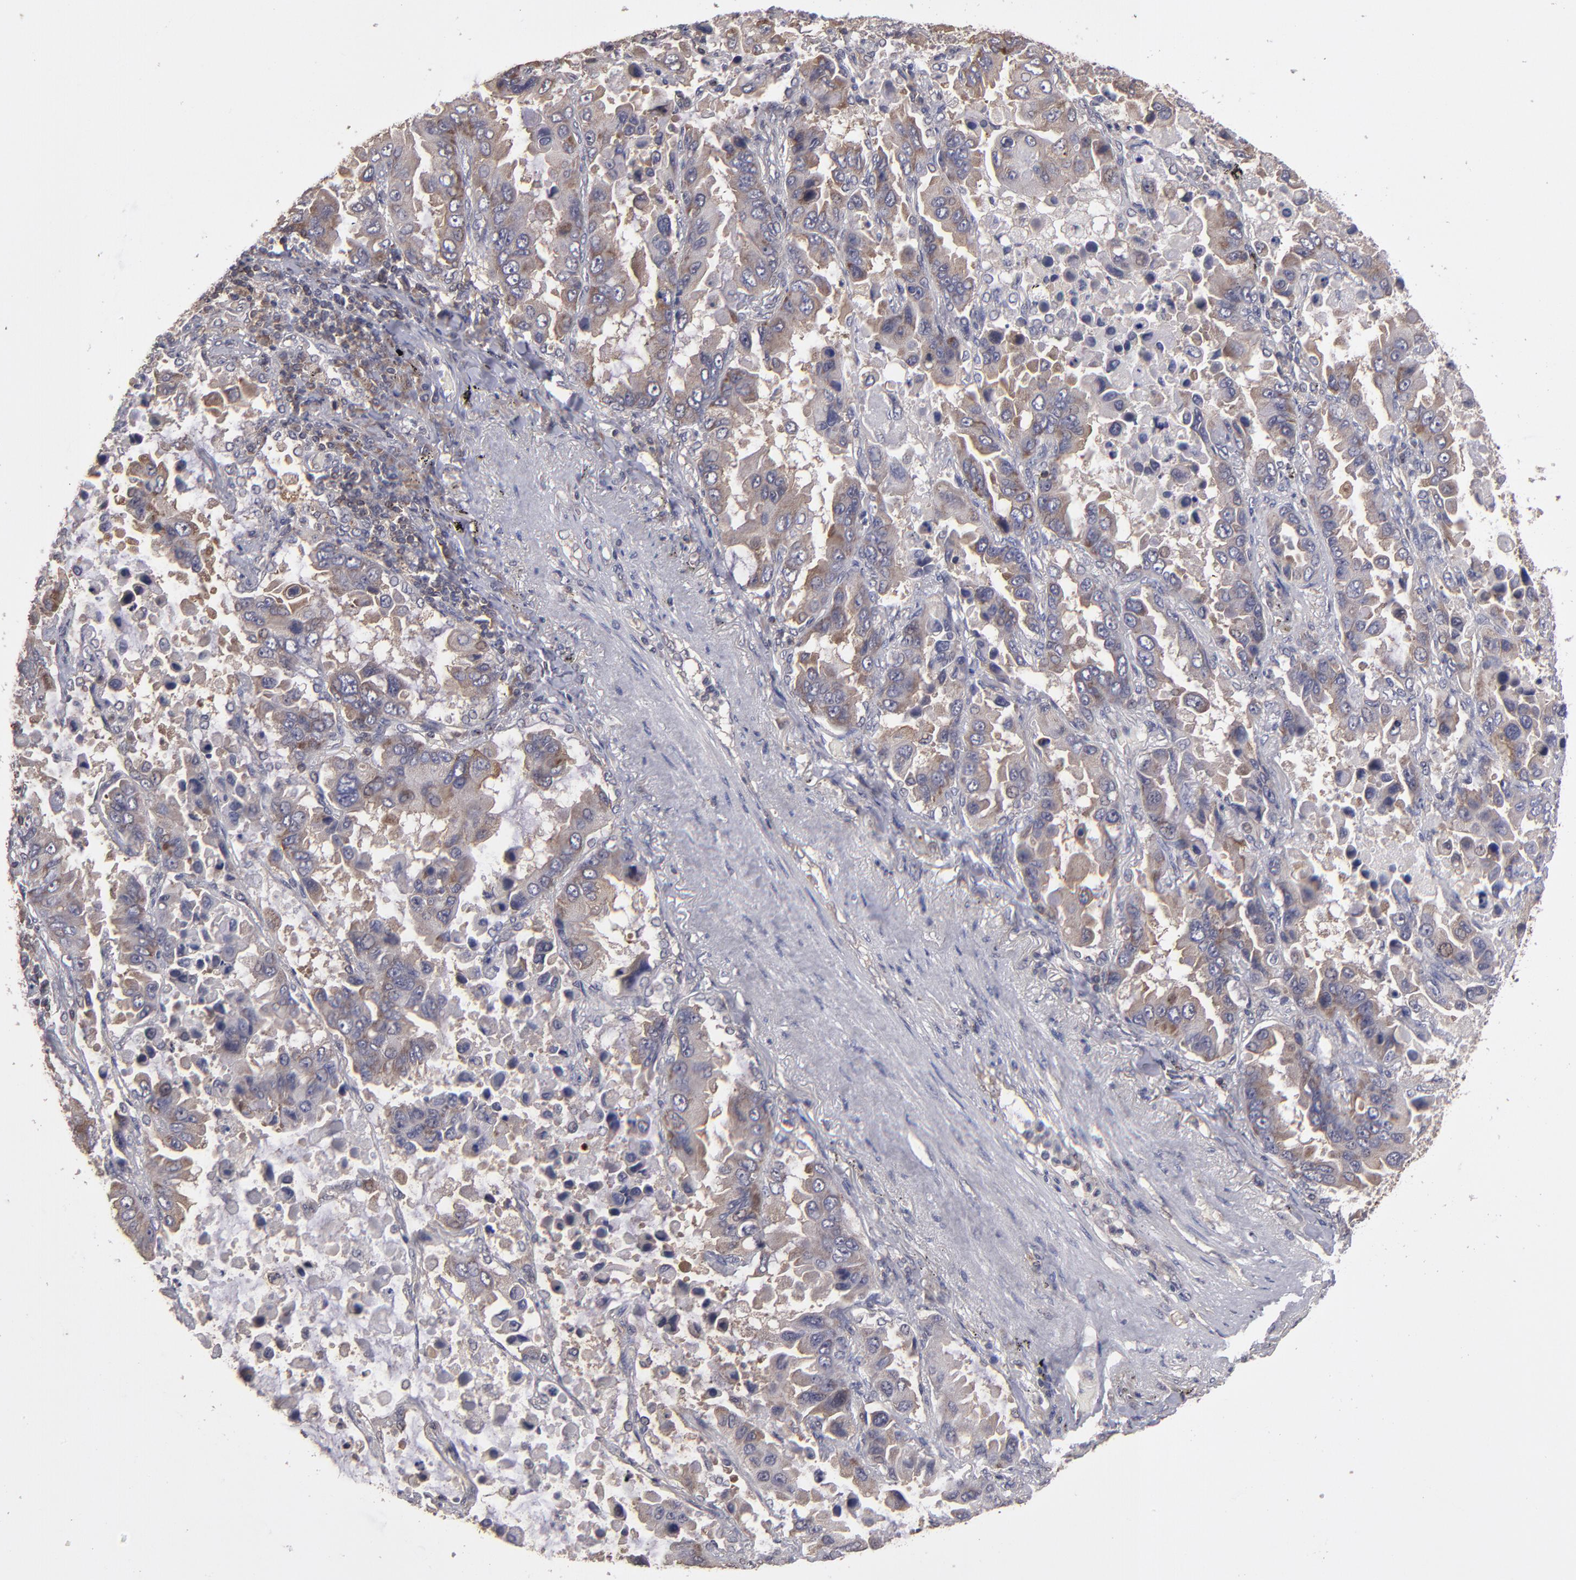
{"staining": {"intensity": "weak", "quantity": "25%-75%", "location": "cytoplasmic/membranous"}, "tissue": "lung cancer", "cell_type": "Tumor cells", "image_type": "cancer", "snomed": [{"axis": "morphology", "description": "Adenocarcinoma, NOS"}, {"axis": "topography", "description": "Lung"}], "caption": "A brown stain shows weak cytoplasmic/membranous positivity of a protein in human lung cancer (adenocarcinoma) tumor cells. Using DAB (brown) and hematoxylin (blue) stains, captured at high magnification using brightfield microscopy.", "gene": "NF2", "patient": {"sex": "male", "age": 64}}